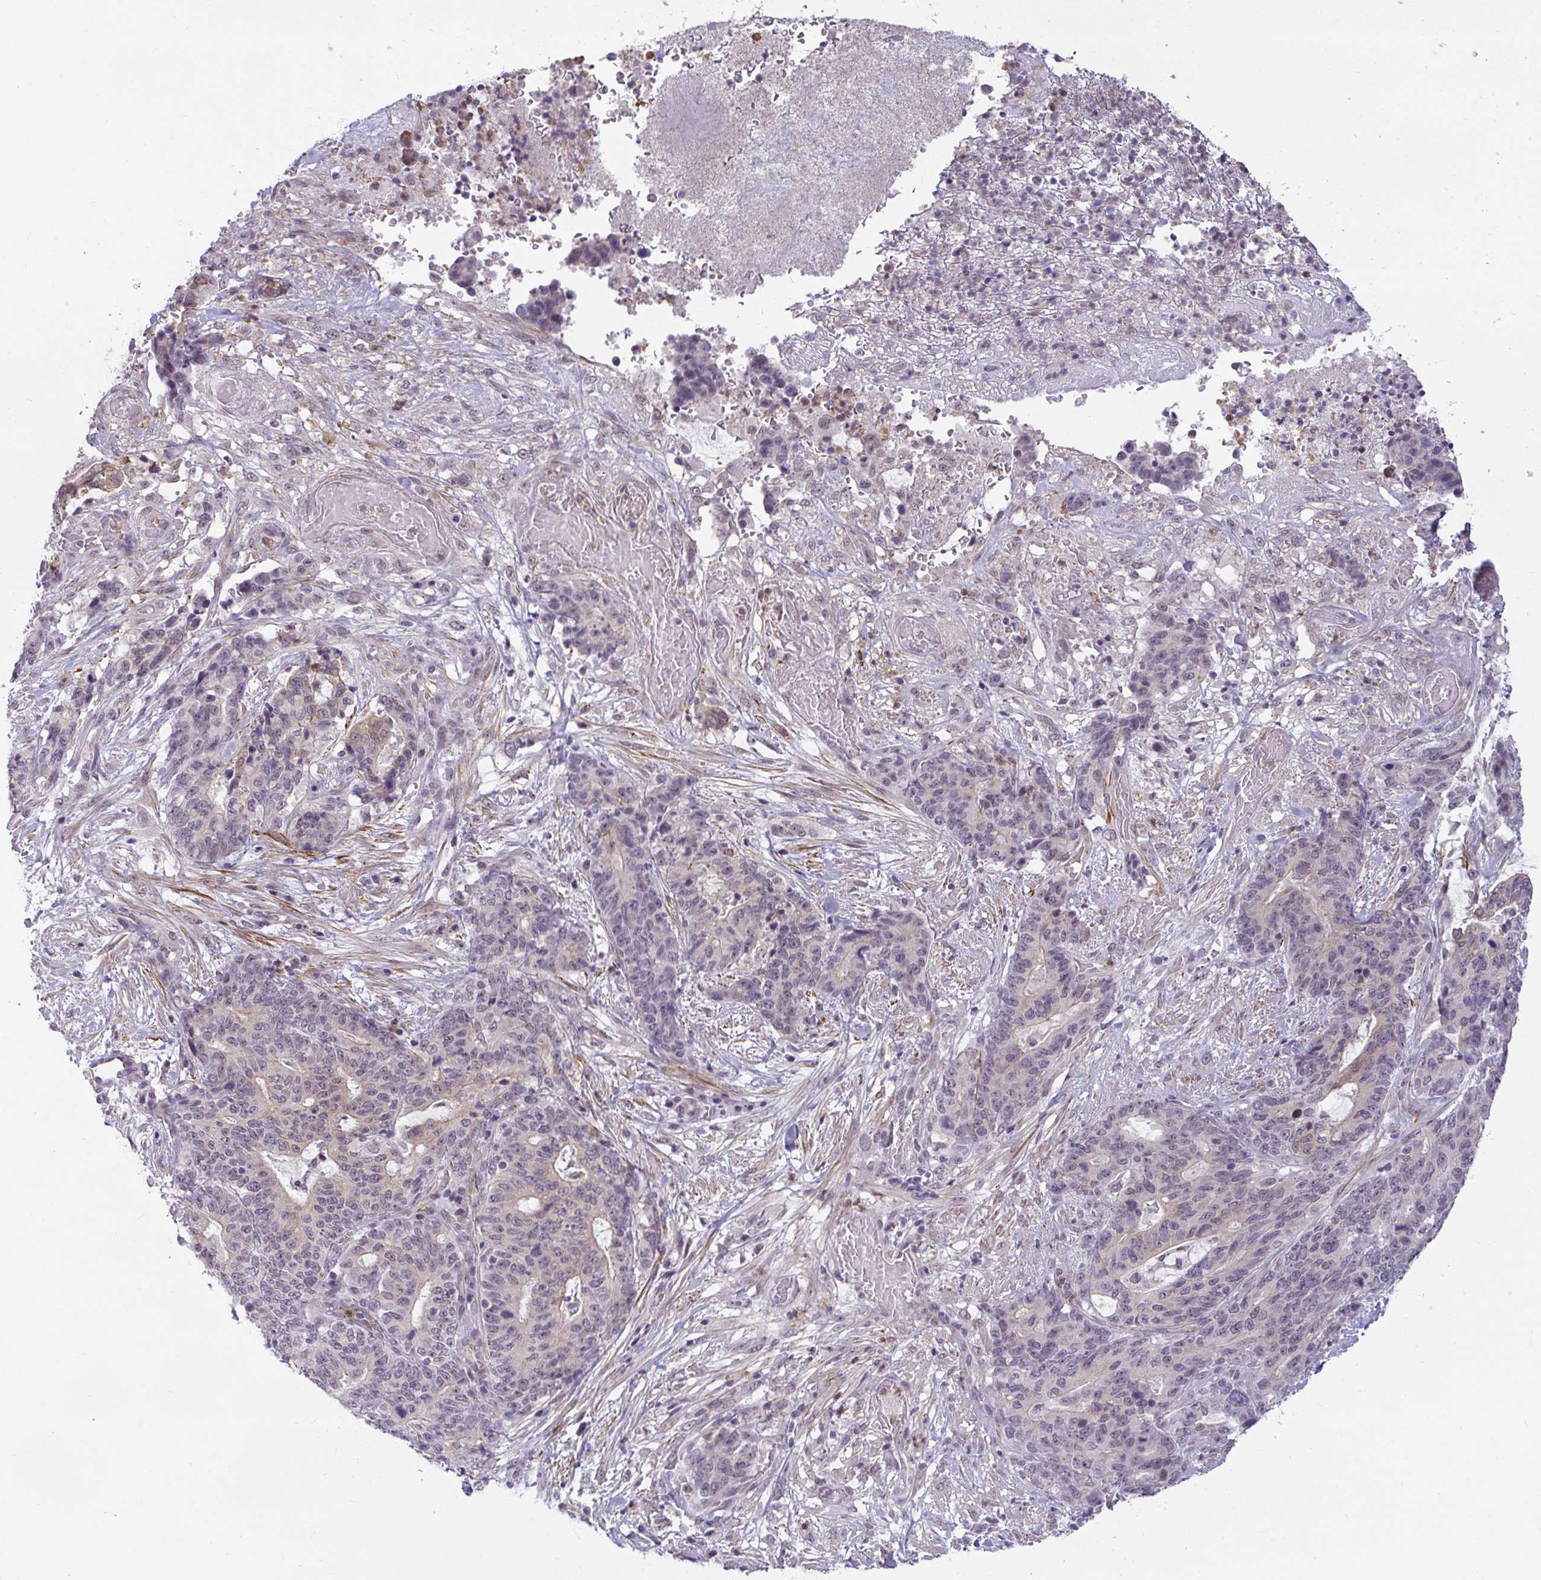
{"staining": {"intensity": "negative", "quantity": "none", "location": "none"}, "tissue": "stomach cancer", "cell_type": "Tumor cells", "image_type": "cancer", "snomed": [{"axis": "morphology", "description": "Normal tissue, NOS"}, {"axis": "morphology", "description": "Adenocarcinoma, NOS"}, {"axis": "topography", "description": "Stomach"}], "caption": "Micrograph shows no protein expression in tumor cells of stomach adenocarcinoma tissue.", "gene": "DZIP1", "patient": {"sex": "female", "age": 64}}